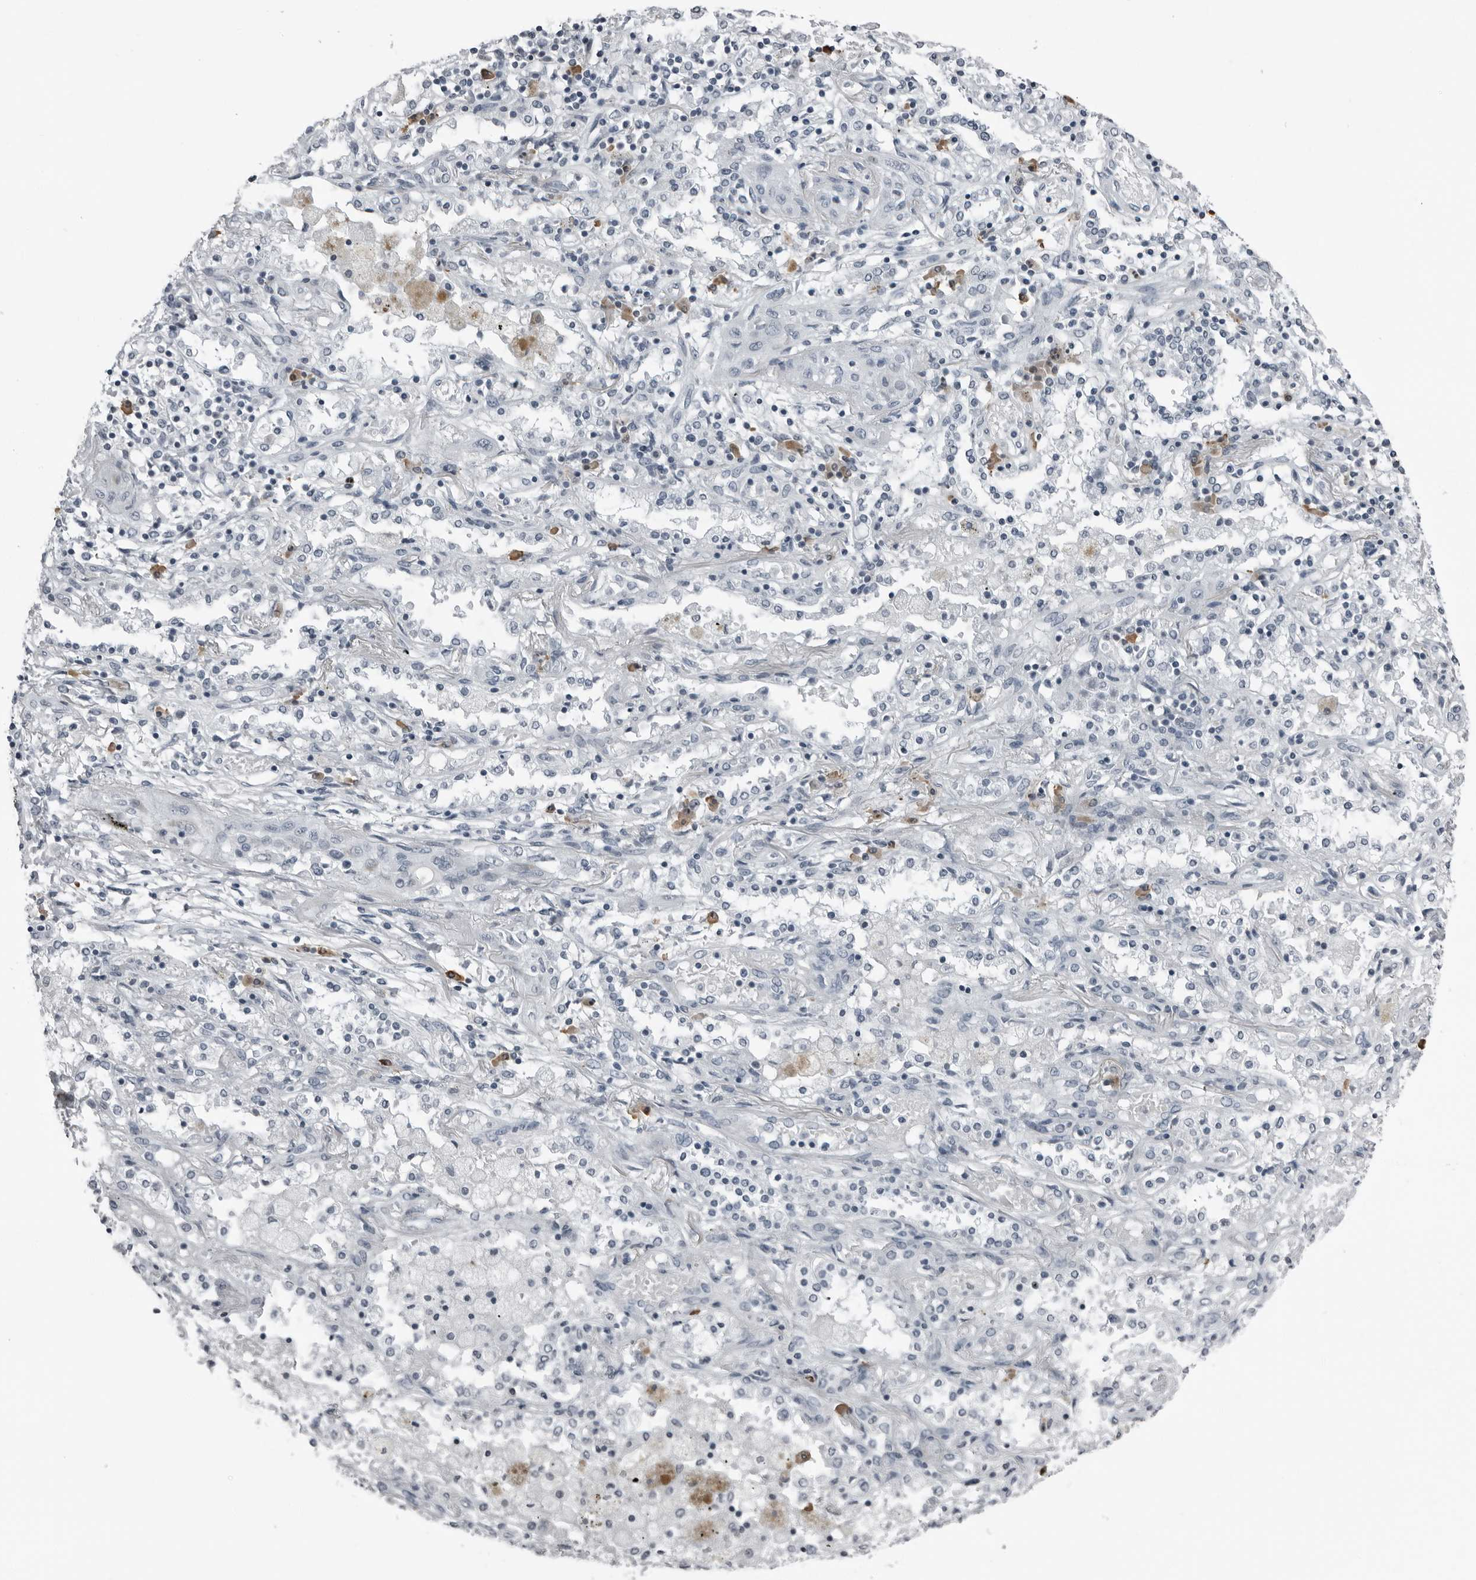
{"staining": {"intensity": "negative", "quantity": "none", "location": "none"}, "tissue": "lung cancer", "cell_type": "Tumor cells", "image_type": "cancer", "snomed": [{"axis": "morphology", "description": "Squamous cell carcinoma, NOS"}, {"axis": "topography", "description": "Lung"}], "caption": "Immunohistochemical staining of squamous cell carcinoma (lung) exhibits no significant positivity in tumor cells.", "gene": "RTCA", "patient": {"sex": "female", "age": 47}}